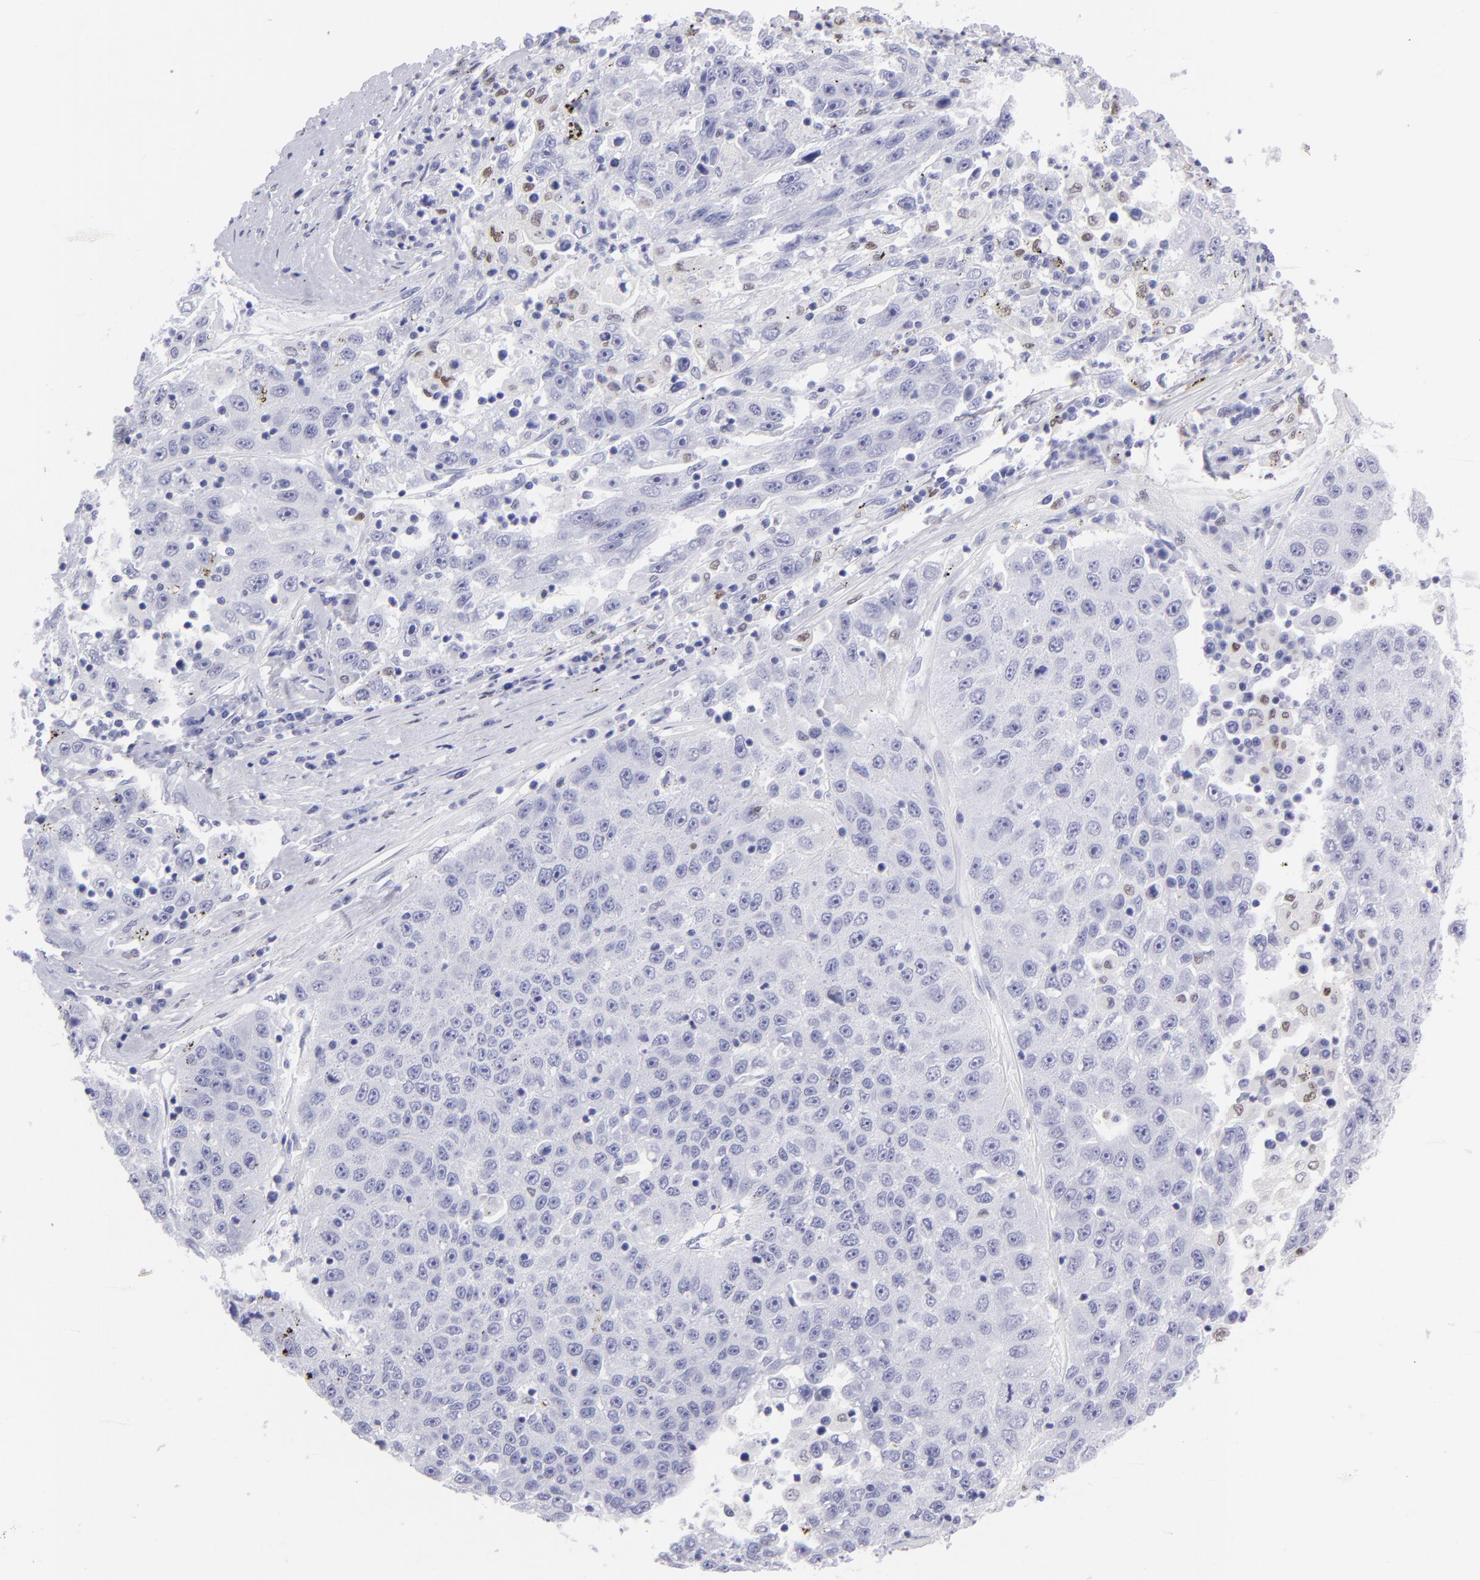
{"staining": {"intensity": "negative", "quantity": "none", "location": "none"}, "tissue": "liver cancer", "cell_type": "Tumor cells", "image_type": "cancer", "snomed": [{"axis": "morphology", "description": "Carcinoma, Hepatocellular, NOS"}, {"axis": "topography", "description": "Liver"}], "caption": "This is a image of immunohistochemistry staining of liver hepatocellular carcinoma, which shows no positivity in tumor cells. (Stains: DAB immunohistochemistry with hematoxylin counter stain, Microscopy: brightfield microscopy at high magnification).", "gene": "MITF", "patient": {"sex": "male", "age": 49}}